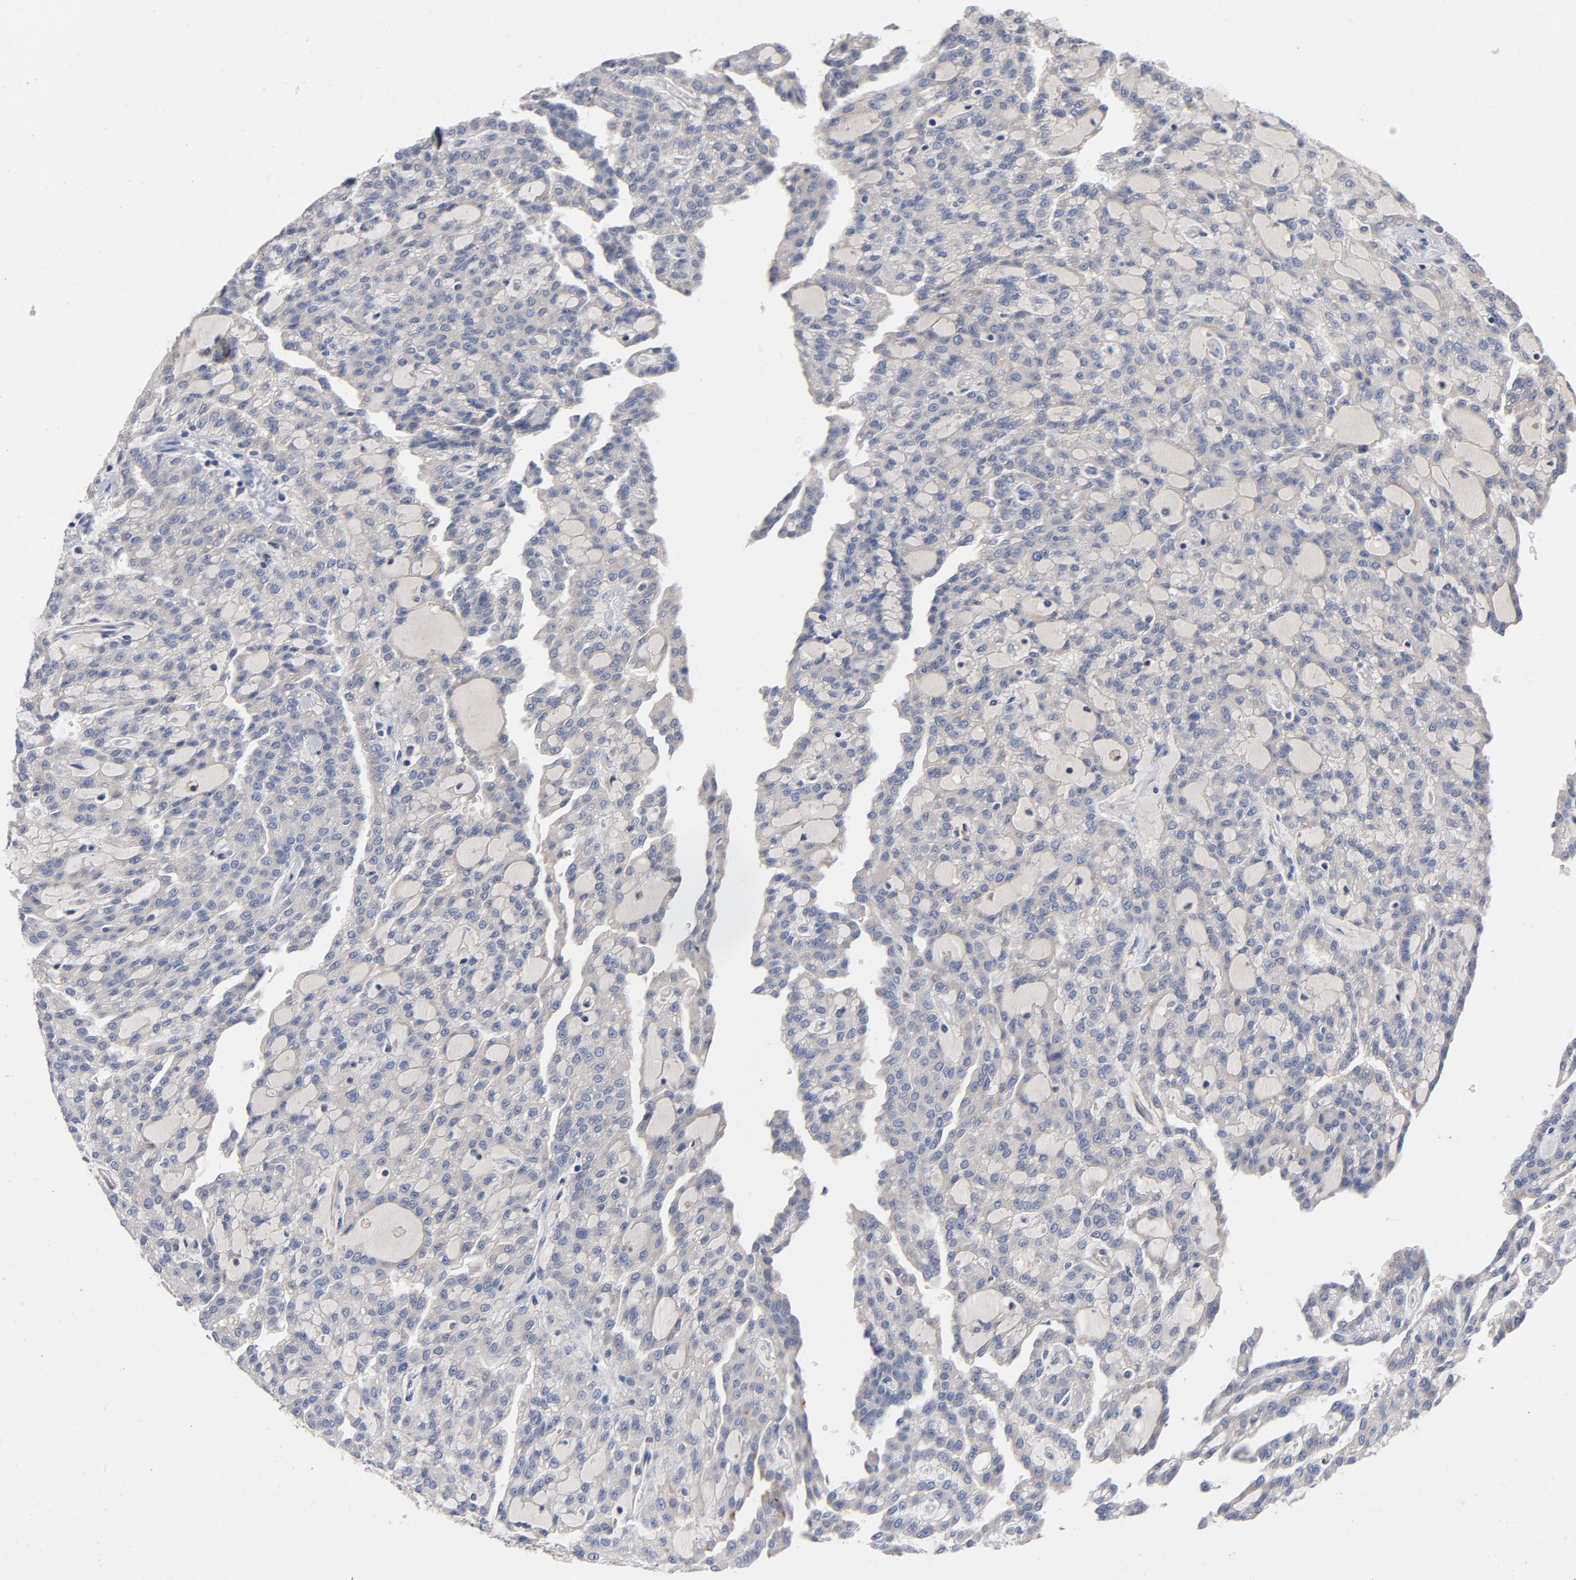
{"staining": {"intensity": "negative", "quantity": "none", "location": "none"}, "tissue": "renal cancer", "cell_type": "Tumor cells", "image_type": "cancer", "snomed": [{"axis": "morphology", "description": "Adenocarcinoma, NOS"}, {"axis": "topography", "description": "Kidney"}], "caption": "High magnification brightfield microscopy of renal cancer stained with DAB (brown) and counterstained with hematoxylin (blue): tumor cells show no significant positivity.", "gene": "CCDC134", "patient": {"sex": "male", "age": 63}}